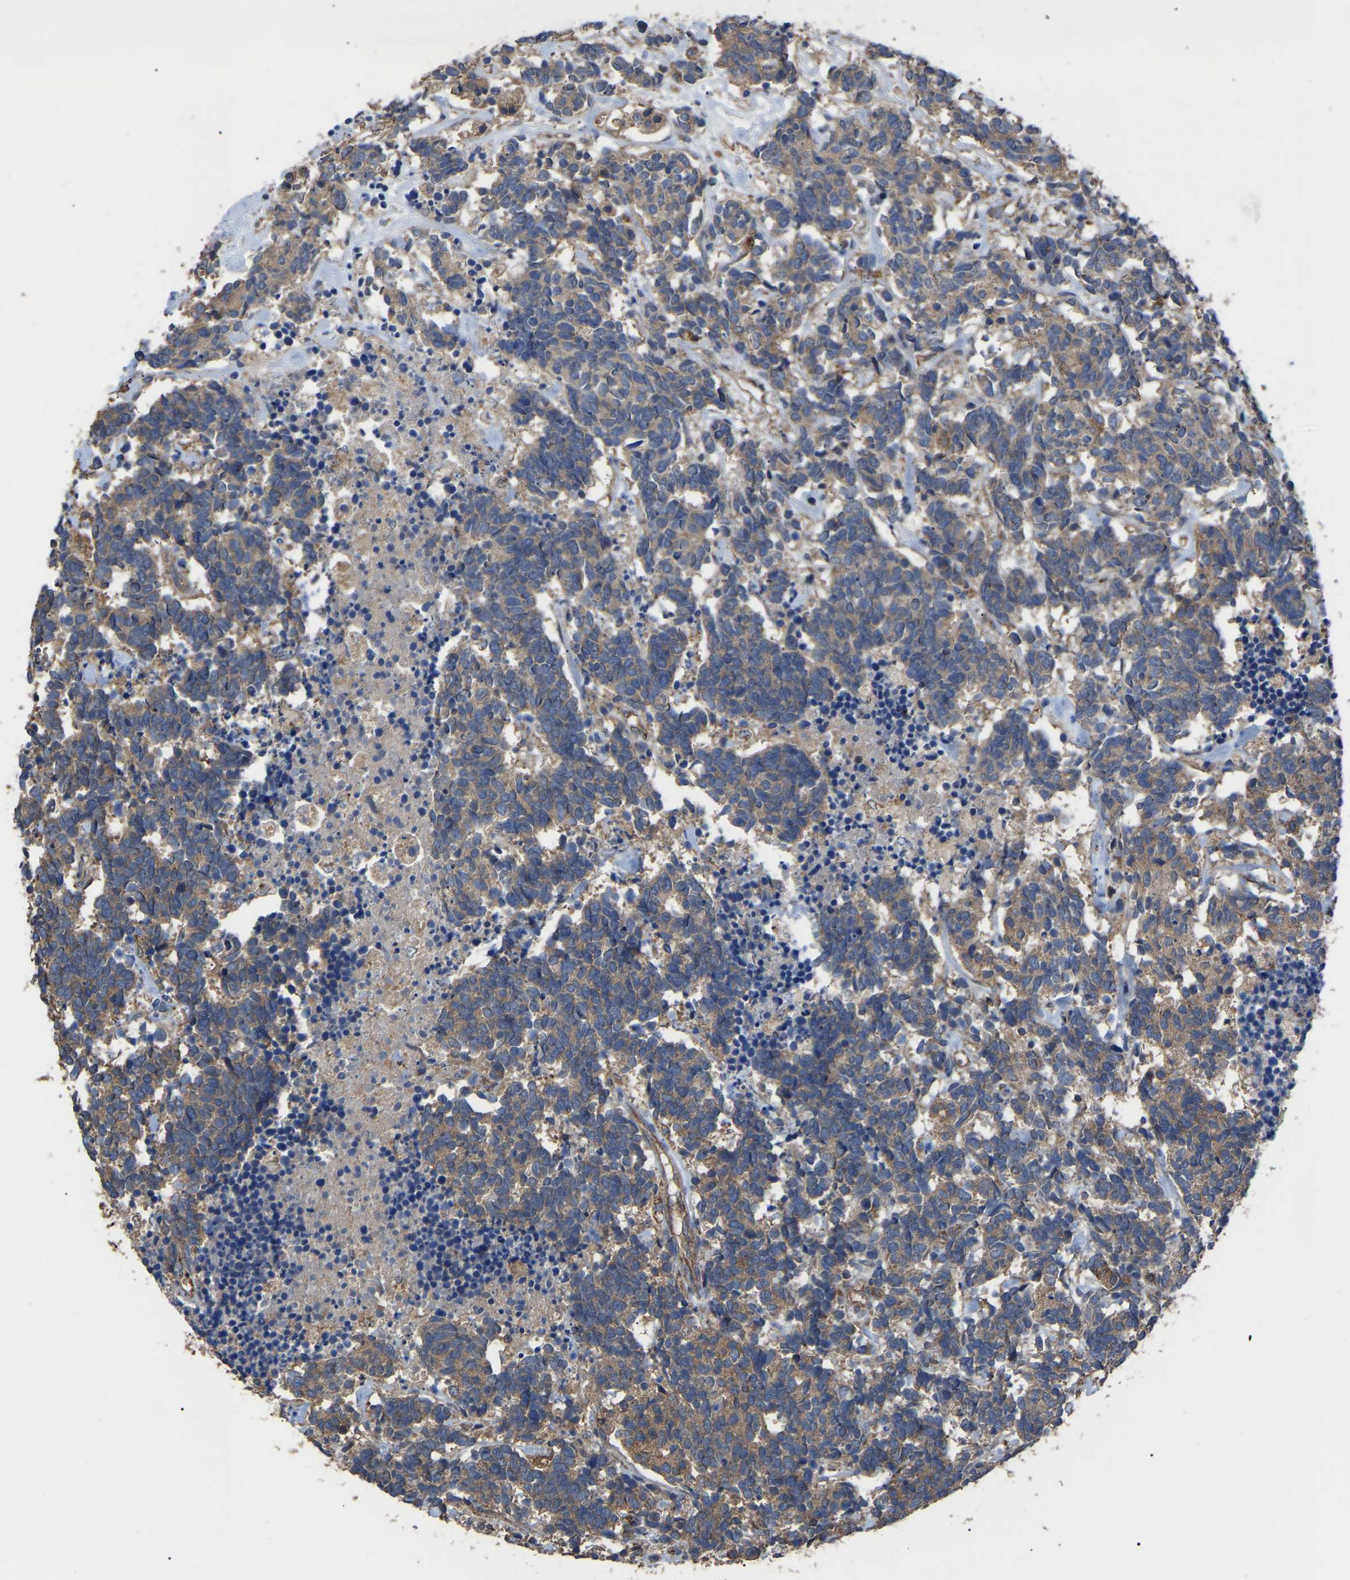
{"staining": {"intensity": "weak", "quantity": ">75%", "location": "cytoplasmic/membranous"}, "tissue": "carcinoid", "cell_type": "Tumor cells", "image_type": "cancer", "snomed": [{"axis": "morphology", "description": "Carcinoma, NOS"}, {"axis": "morphology", "description": "Carcinoid, malignant, NOS"}, {"axis": "topography", "description": "Urinary bladder"}], "caption": "Malignant carcinoid was stained to show a protein in brown. There is low levels of weak cytoplasmic/membranous expression in approximately >75% of tumor cells.", "gene": "GCC1", "patient": {"sex": "male", "age": 57}}